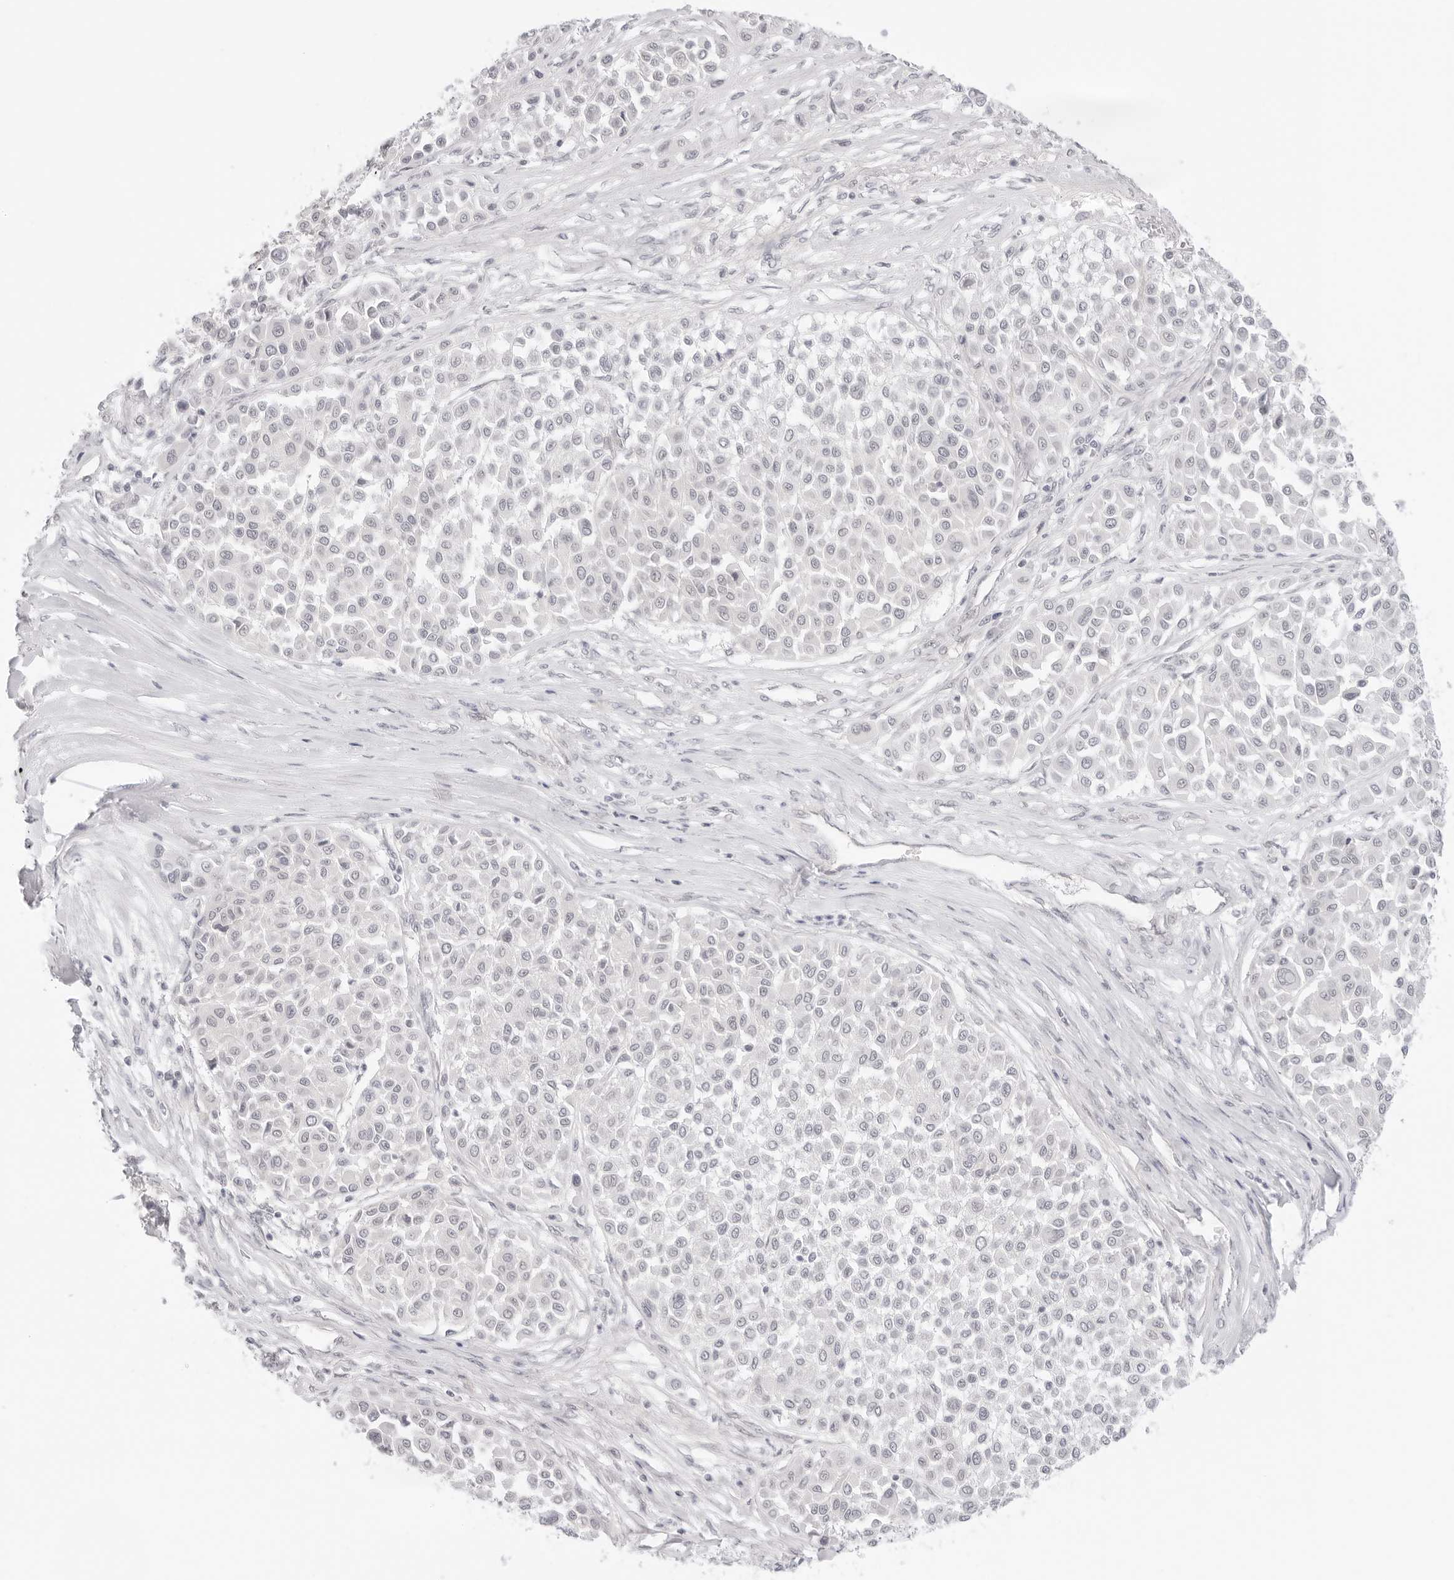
{"staining": {"intensity": "negative", "quantity": "none", "location": "none"}, "tissue": "melanoma", "cell_type": "Tumor cells", "image_type": "cancer", "snomed": [{"axis": "morphology", "description": "Malignant melanoma, Metastatic site"}, {"axis": "topography", "description": "Soft tissue"}], "caption": "The immunohistochemistry (IHC) image has no significant staining in tumor cells of malignant melanoma (metastatic site) tissue. (Stains: DAB (3,3'-diaminobenzidine) immunohistochemistry with hematoxylin counter stain, Microscopy: brightfield microscopy at high magnification).", "gene": "MED18", "patient": {"sex": "male", "age": 41}}